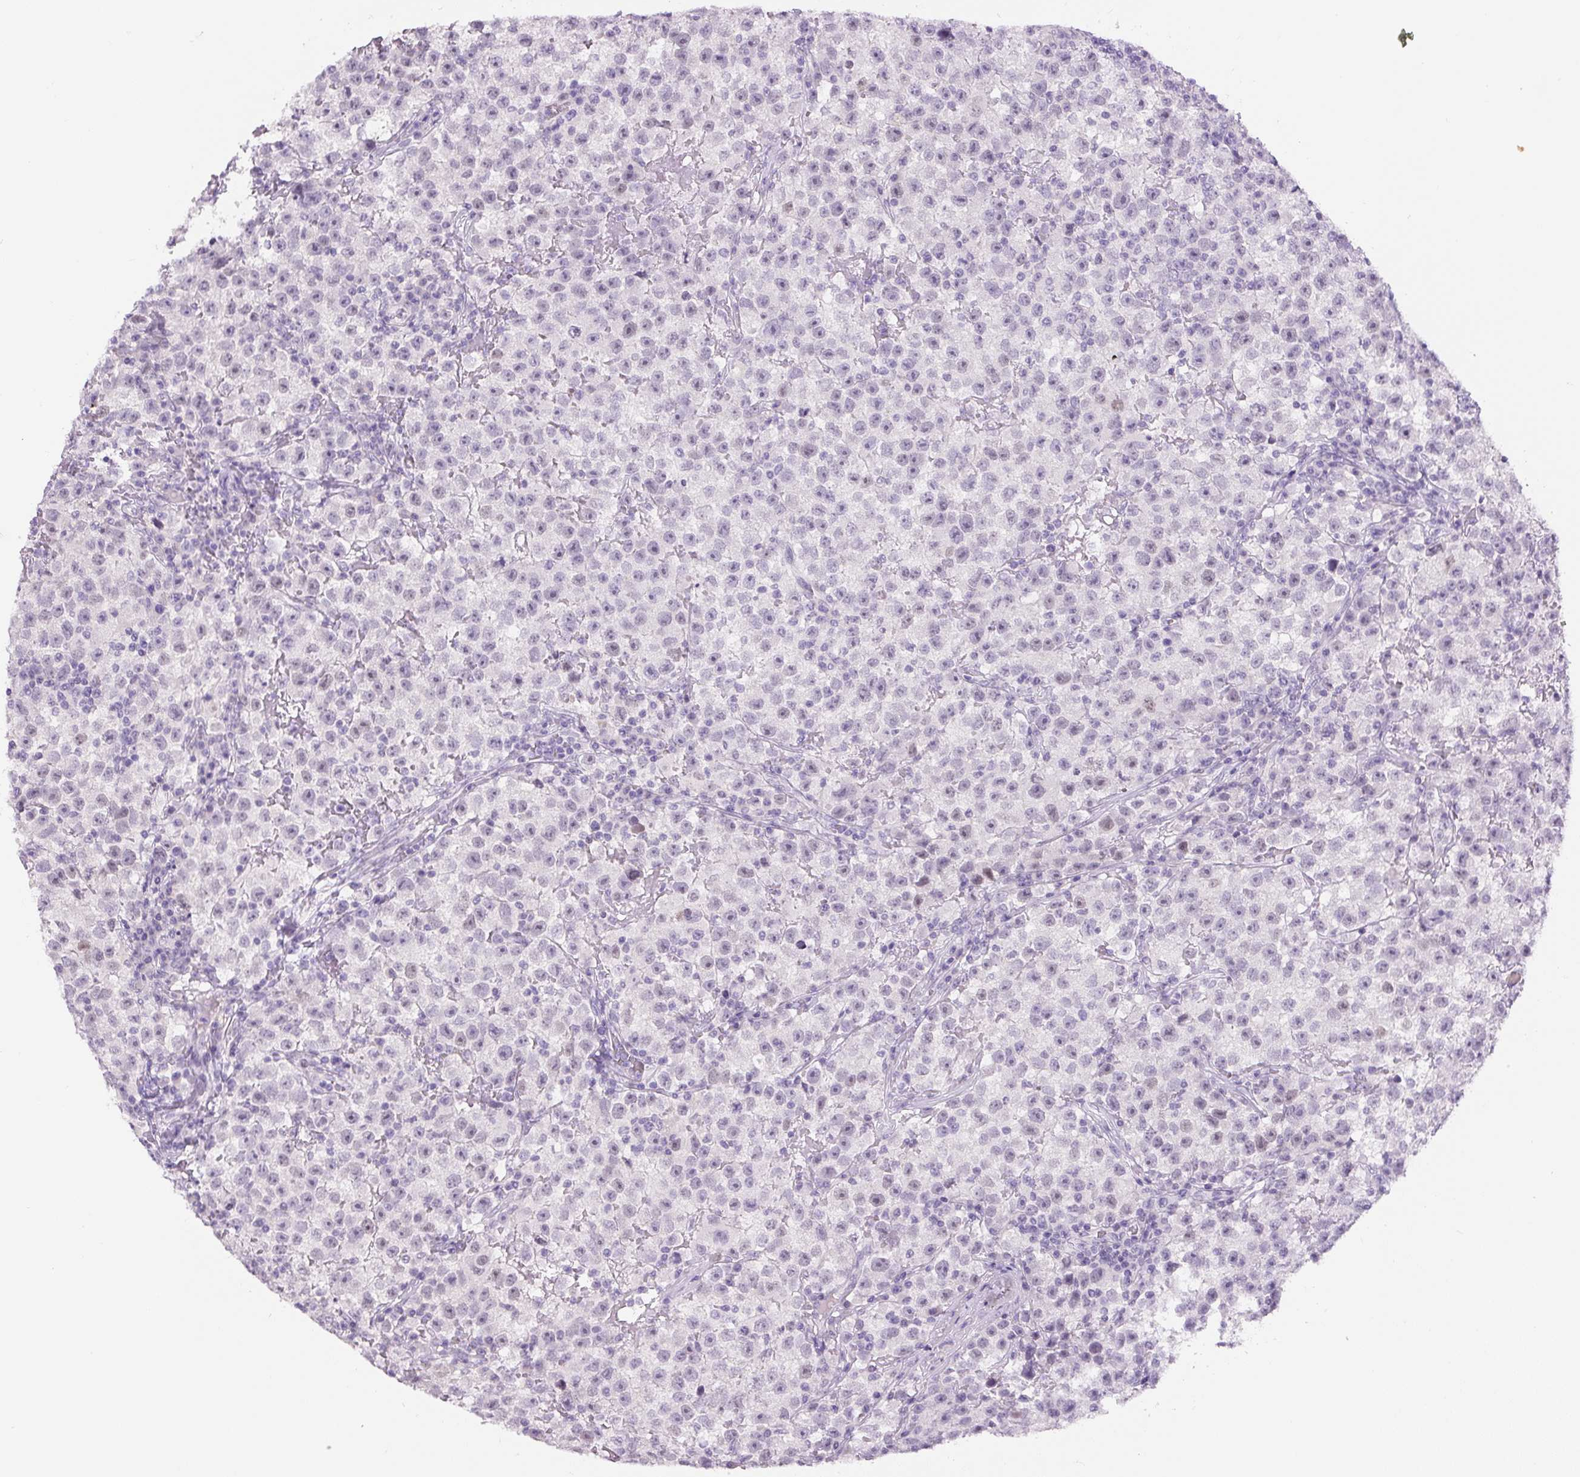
{"staining": {"intensity": "negative", "quantity": "none", "location": "none"}, "tissue": "testis cancer", "cell_type": "Tumor cells", "image_type": "cancer", "snomed": [{"axis": "morphology", "description": "Seminoma, NOS"}, {"axis": "topography", "description": "Testis"}], "caption": "Micrograph shows no protein positivity in tumor cells of testis cancer (seminoma) tissue.", "gene": "SIX1", "patient": {"sex": "male", "age": 22}}